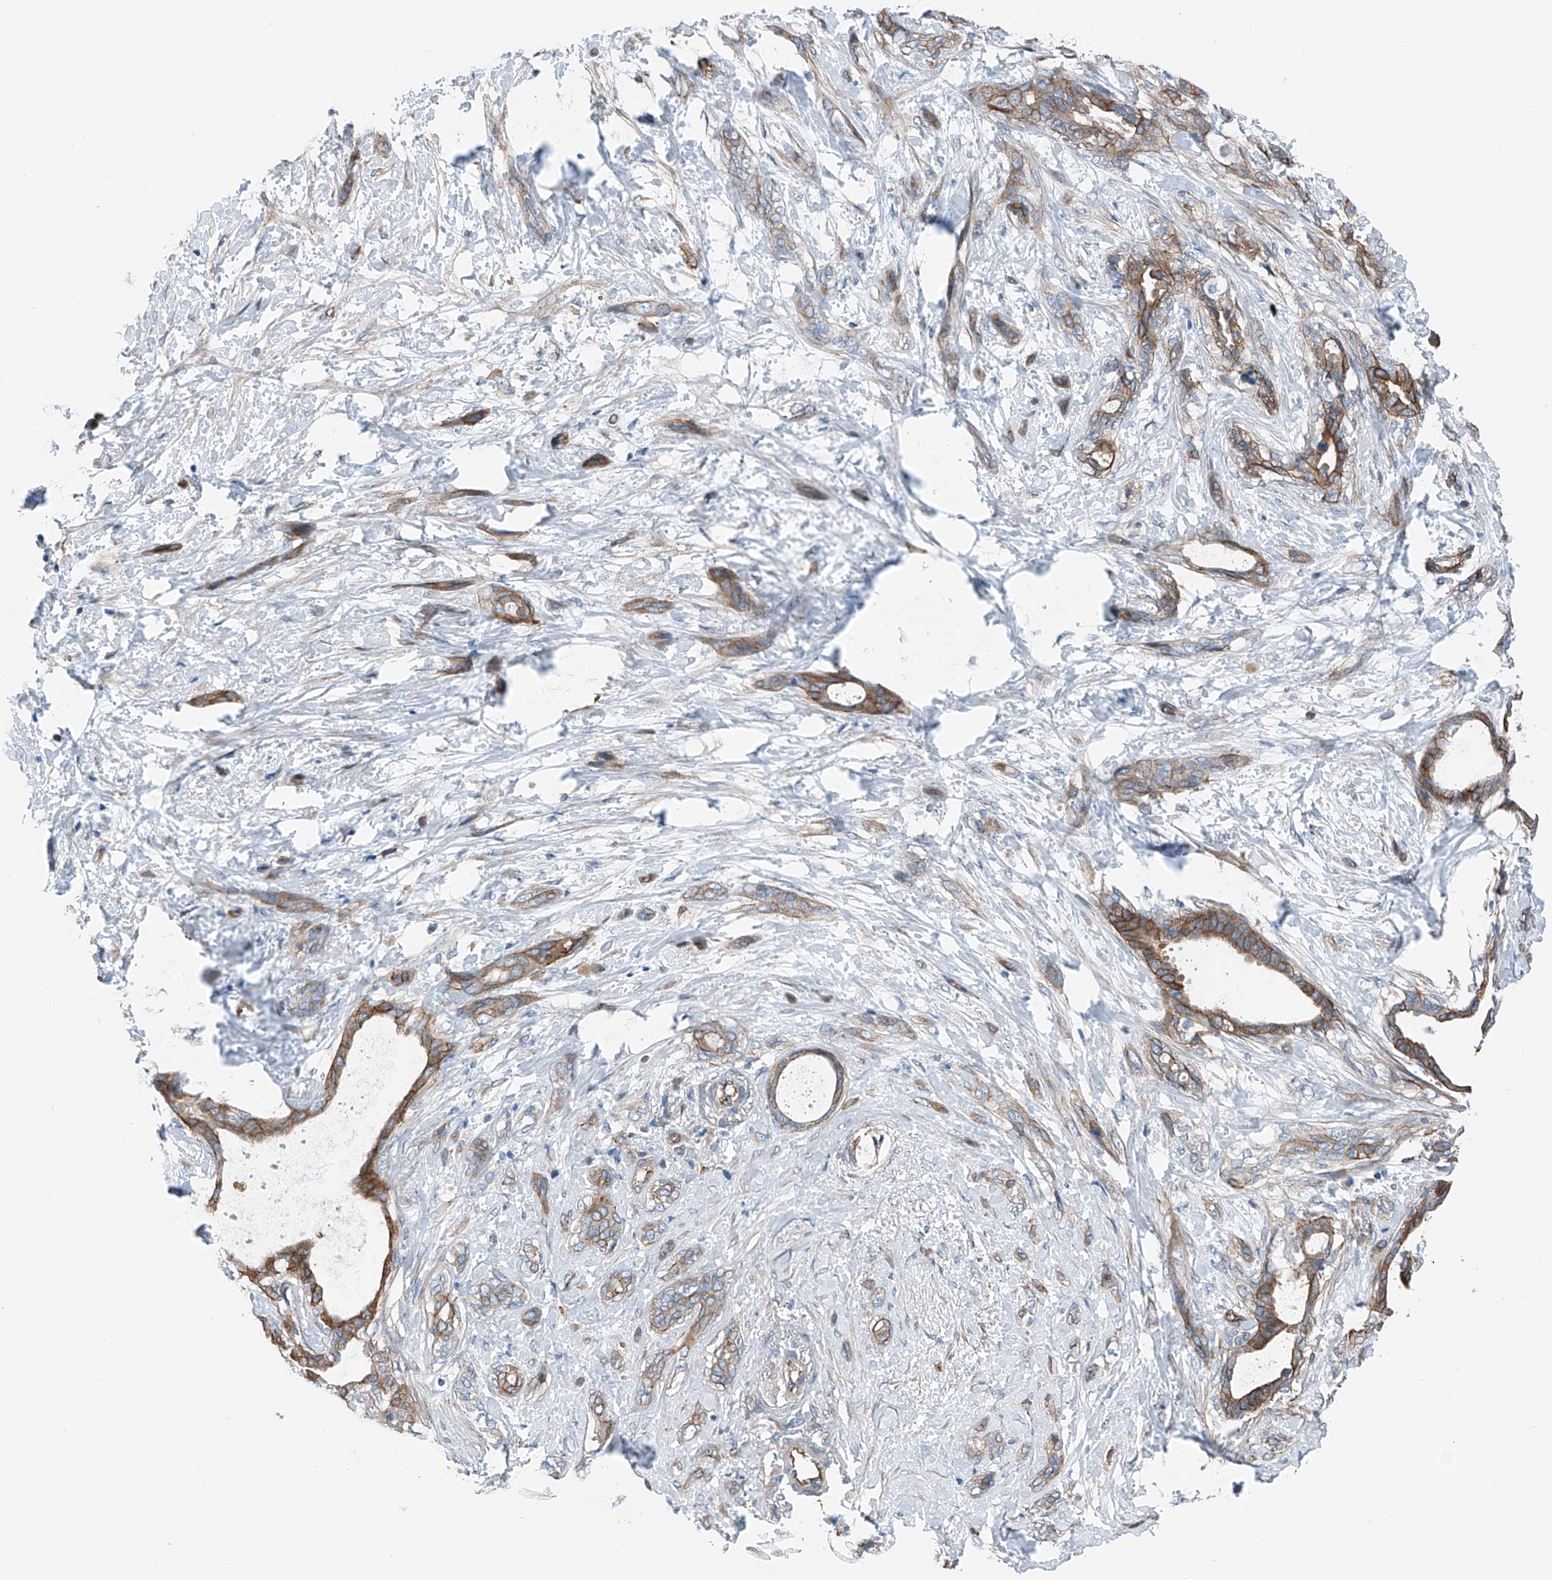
{"staining": {"intensity": "moderate", "quantity": ">75%", "location": "cytoplasmic/membranous"}, "tissue": "pancreatic cancer", "cell_type": "Tumor cells", "image_type": "cancer", "snomed": [{"axis": "morphology", "description": "Normal tissue, NOS"}, {"axis": "morphology", "description": "Adenocarcinoma, NOS"}, {"axis": "topography", "description": "Pancreas"}, {"axis": "topography", "description": "Peripheral nerve tissue"}], "caption": "This micrograph demonstrates adenocarcinoma (pancreatic) stained with IHC to label a protein in brown. The cytoplasmic/membranous of tumor cells show moderate positivity for the protein. Nuclei are counter-stained blue.", "gene": "THEMIS2", "patient": {"sex": "female", "age": 63}}